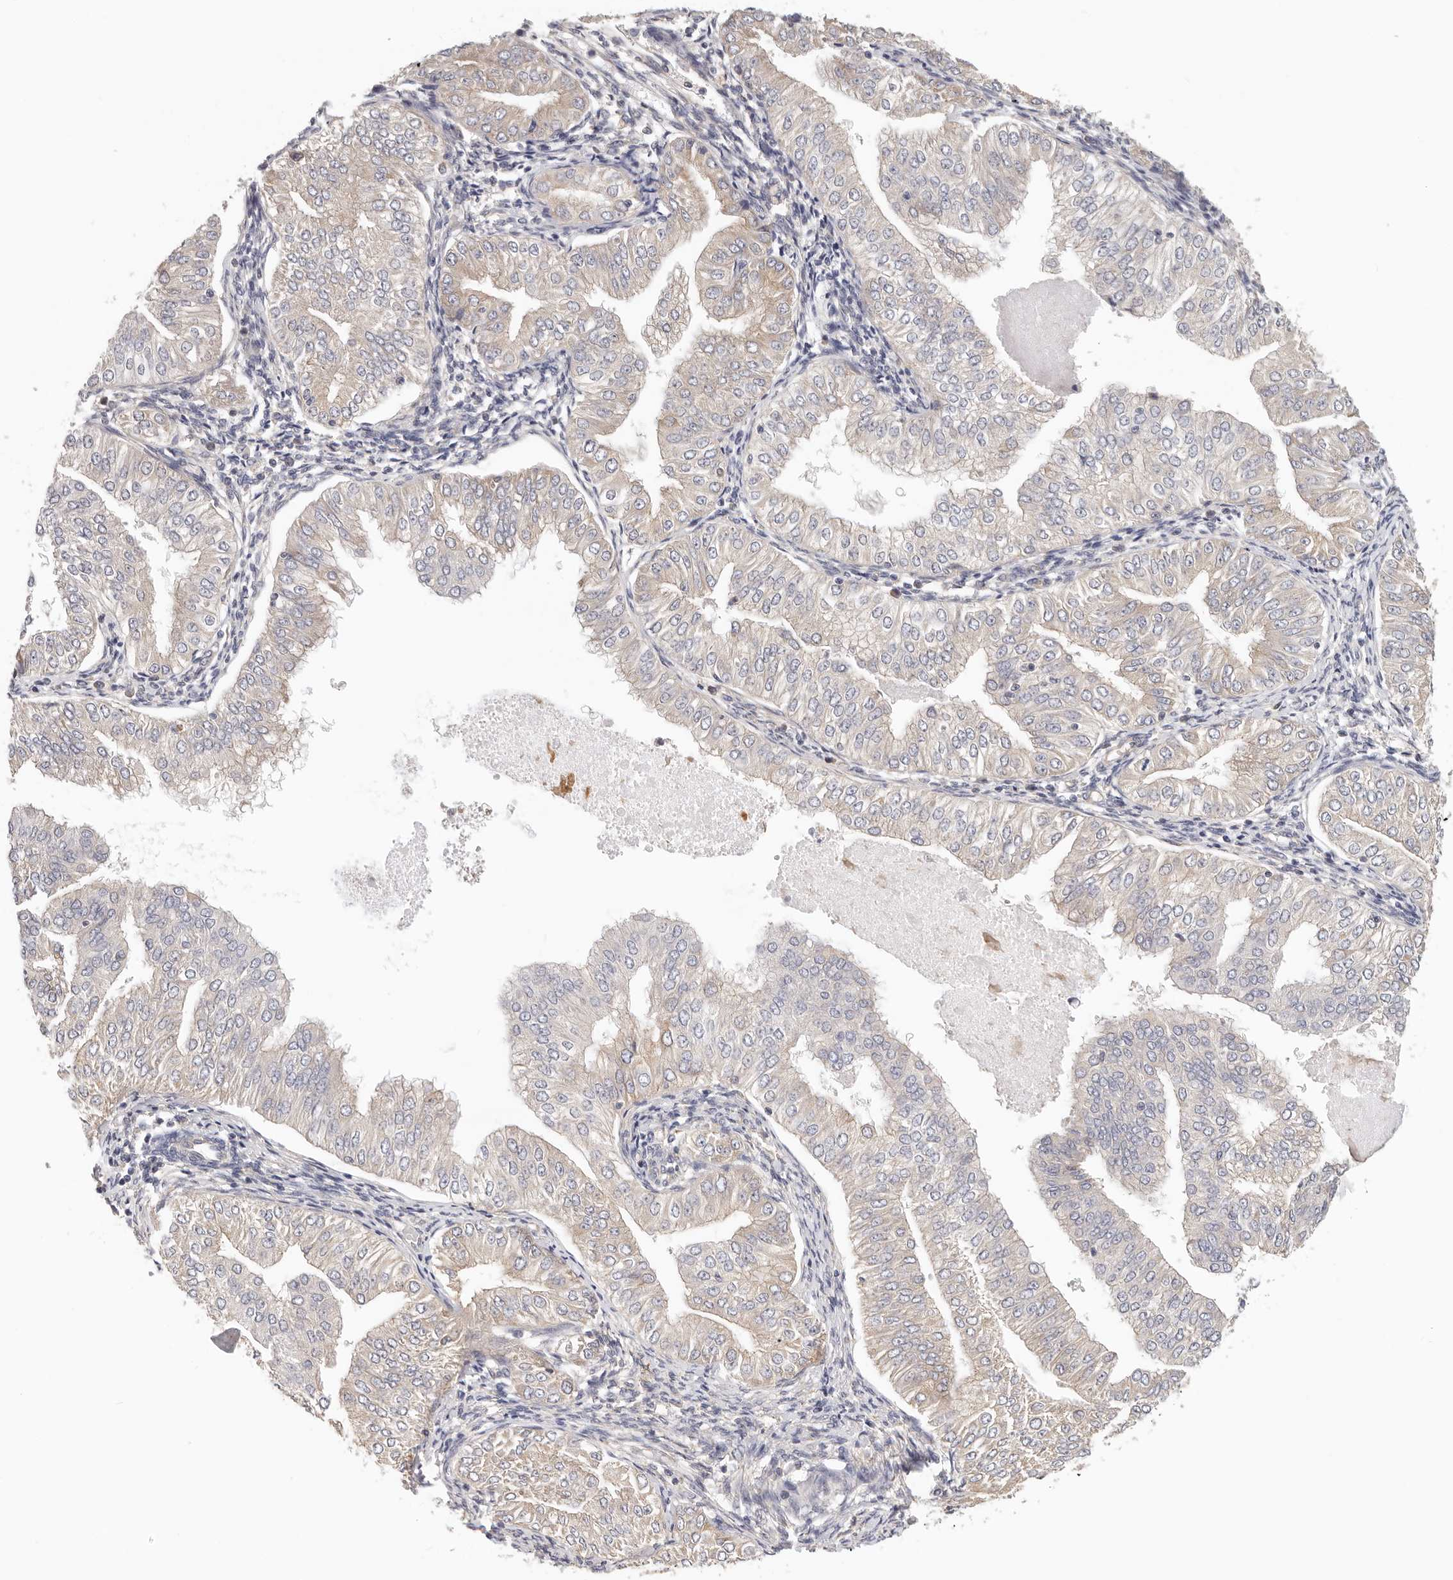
{"staining": {"intensity": "weak", "quantity": ">75%", "location": "cytoplasmic/membranous"}, "tissue": "endometrial cancer", "cell_type": "Tumor cells", "image_type": "cancer", "snomed": [{"axis": "morphology", "description": "Normal tissue, NOS"}, {"axis": "morphology", "description": "Adenocarcinoma, NOS"}, {"axis": "topography", "description": "Endometrium"}], "caption": "A photomicrograph showing weak cytoplasmic/membranous staining in about >75% of tumor cells in endometrial cancer (adenocarcinoma), as visualized by brown immunohistochemical staining.", "gene": "AFDN", "patient": {"sex": "female", "age": 53}}